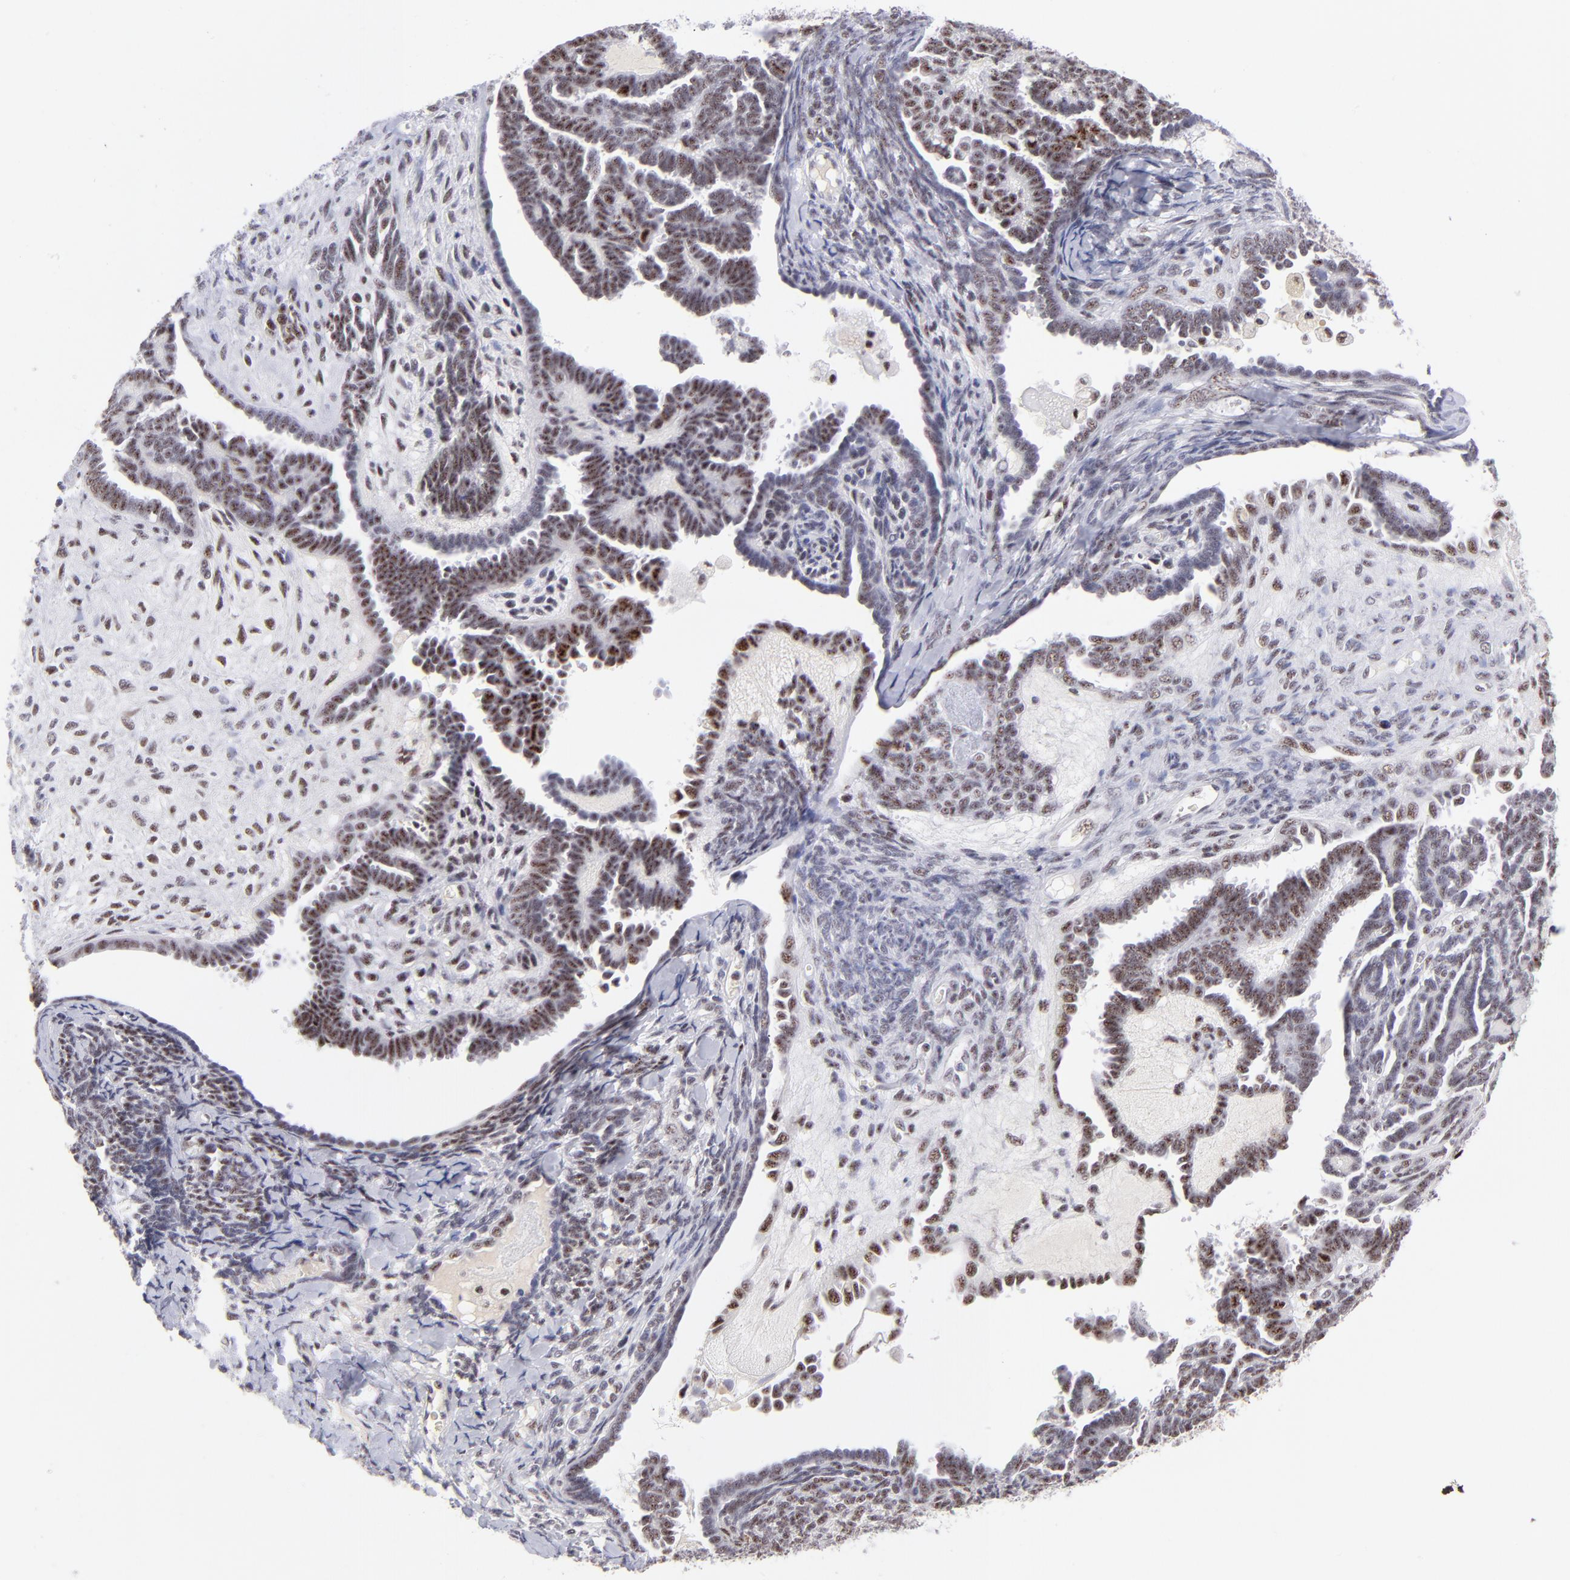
{"staining": {"intensity": "moderate", "quantity": ">75%", "location": "nuclear"}, "tissue": "endometrial cancer", "cell_type": "Tumor cells", "image_type": "cancer", "snomed": [{"axis": "morphology", "description": "Neoplasm, malignant, NOS"}, {"axis": "topography", "description": "Endometrium"}], "caption": "Approximately >75% of tumor cells in human endometrial cancer (neoplasm (malignant)) exhibit moderate nuclear protein expression as visualized by brown immunohistochemical staining.", "gene": "CDC25C", "patient": {"sex": "female", "age": 74}}